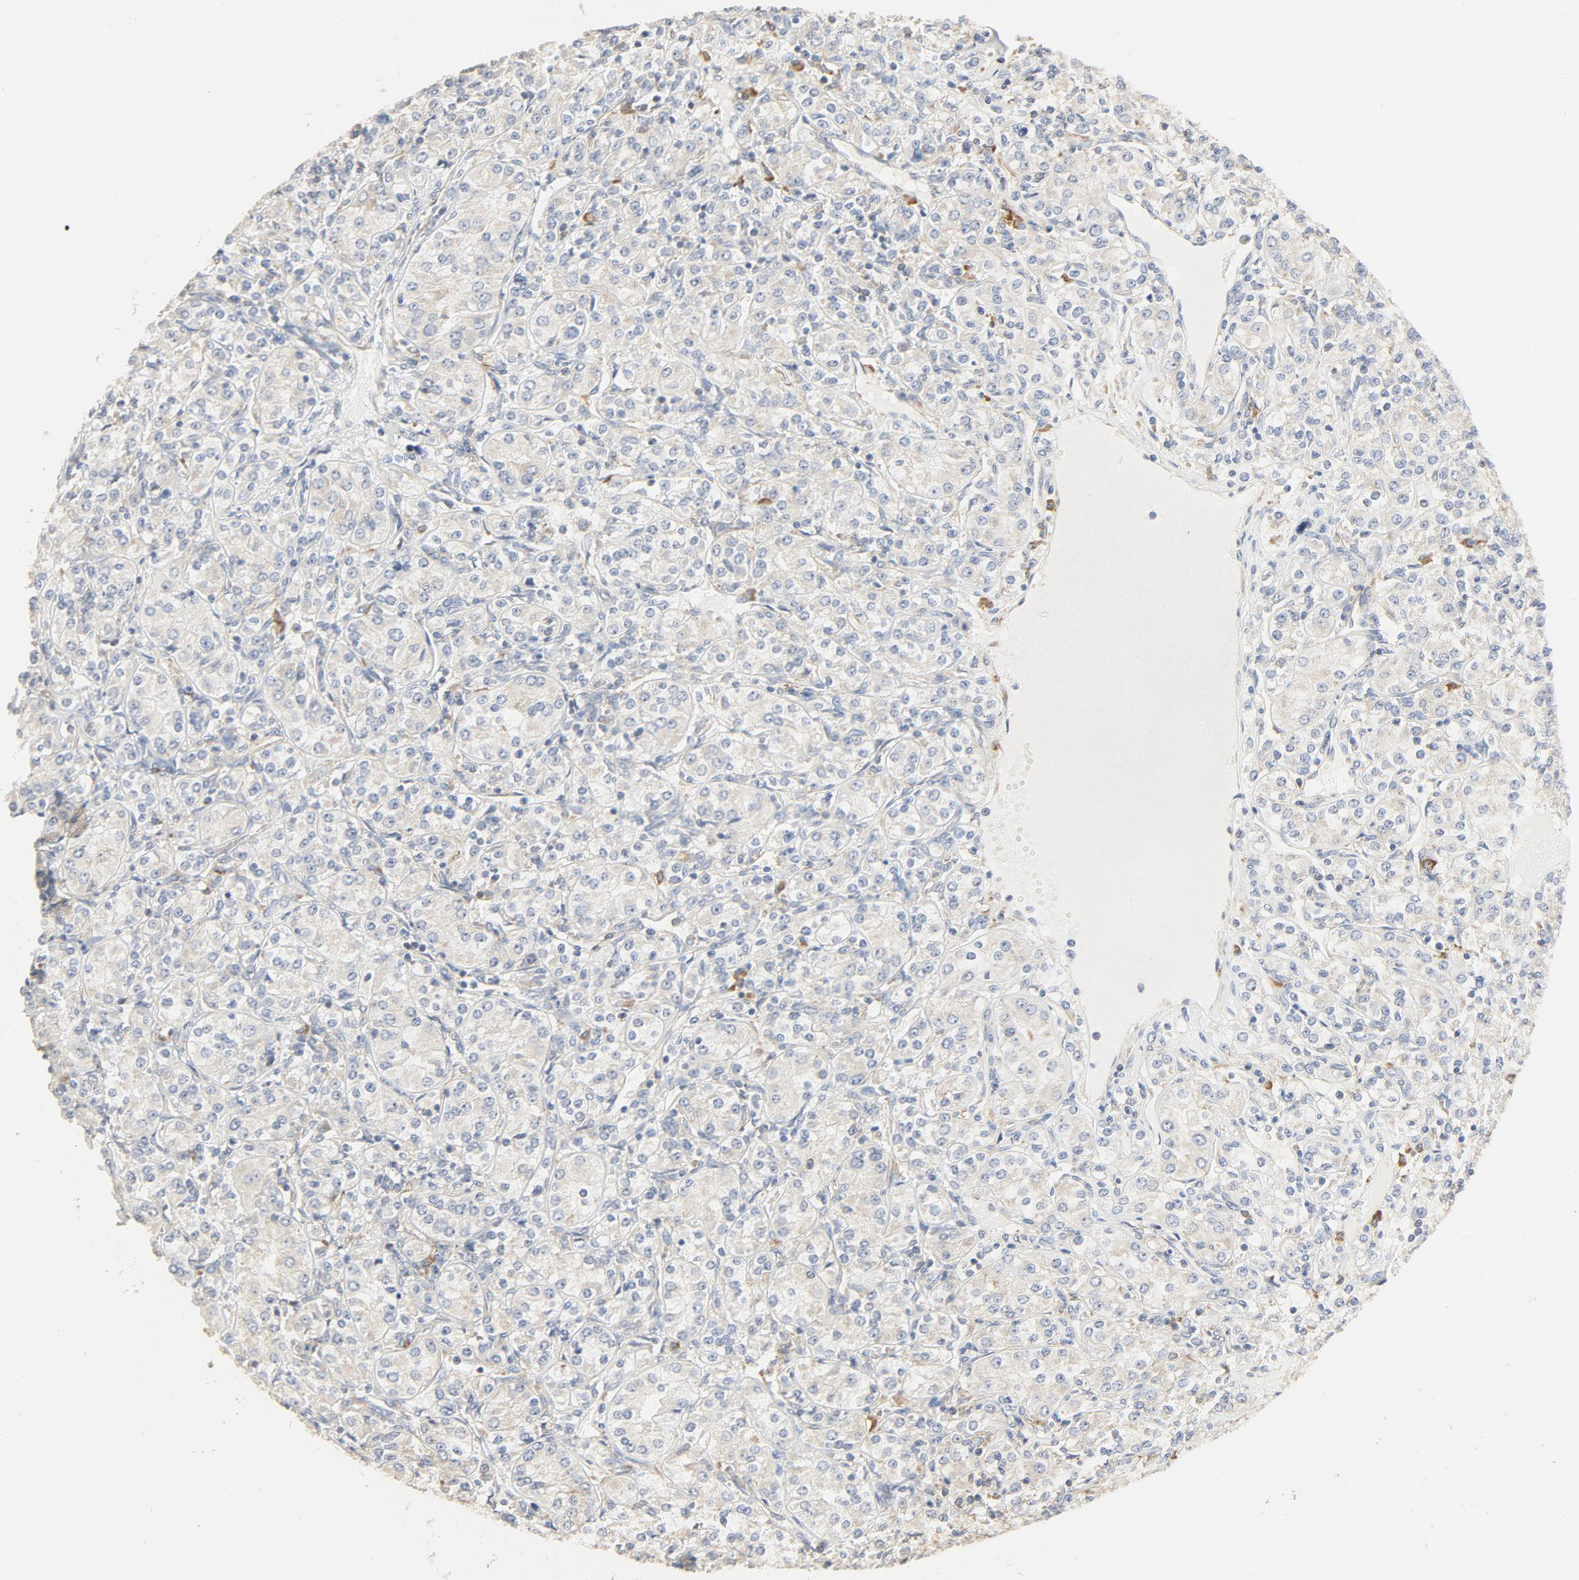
{"staining": {"intensity": "weak", "quantity": "25%-75%", "location": "cytoplasmic/membranous"}, "tissue": "renal cancer", "cell_type": "Tumor cells", "image_type": "cancer", "snomed": [{"axis": "morphology", "description": "Adenocarcinoma, NOS"}, {"axis": "topography", "description": "Kidney"}], "caption": "IHC image of renal cancer stained for a protein (brown), which demonstrates low levels of weak cytoplasmic/membranous expression in approximately 25%-75% of tumor cells.", "gene": "RPS6", "patient": {"sex": "male", "age": 77}}